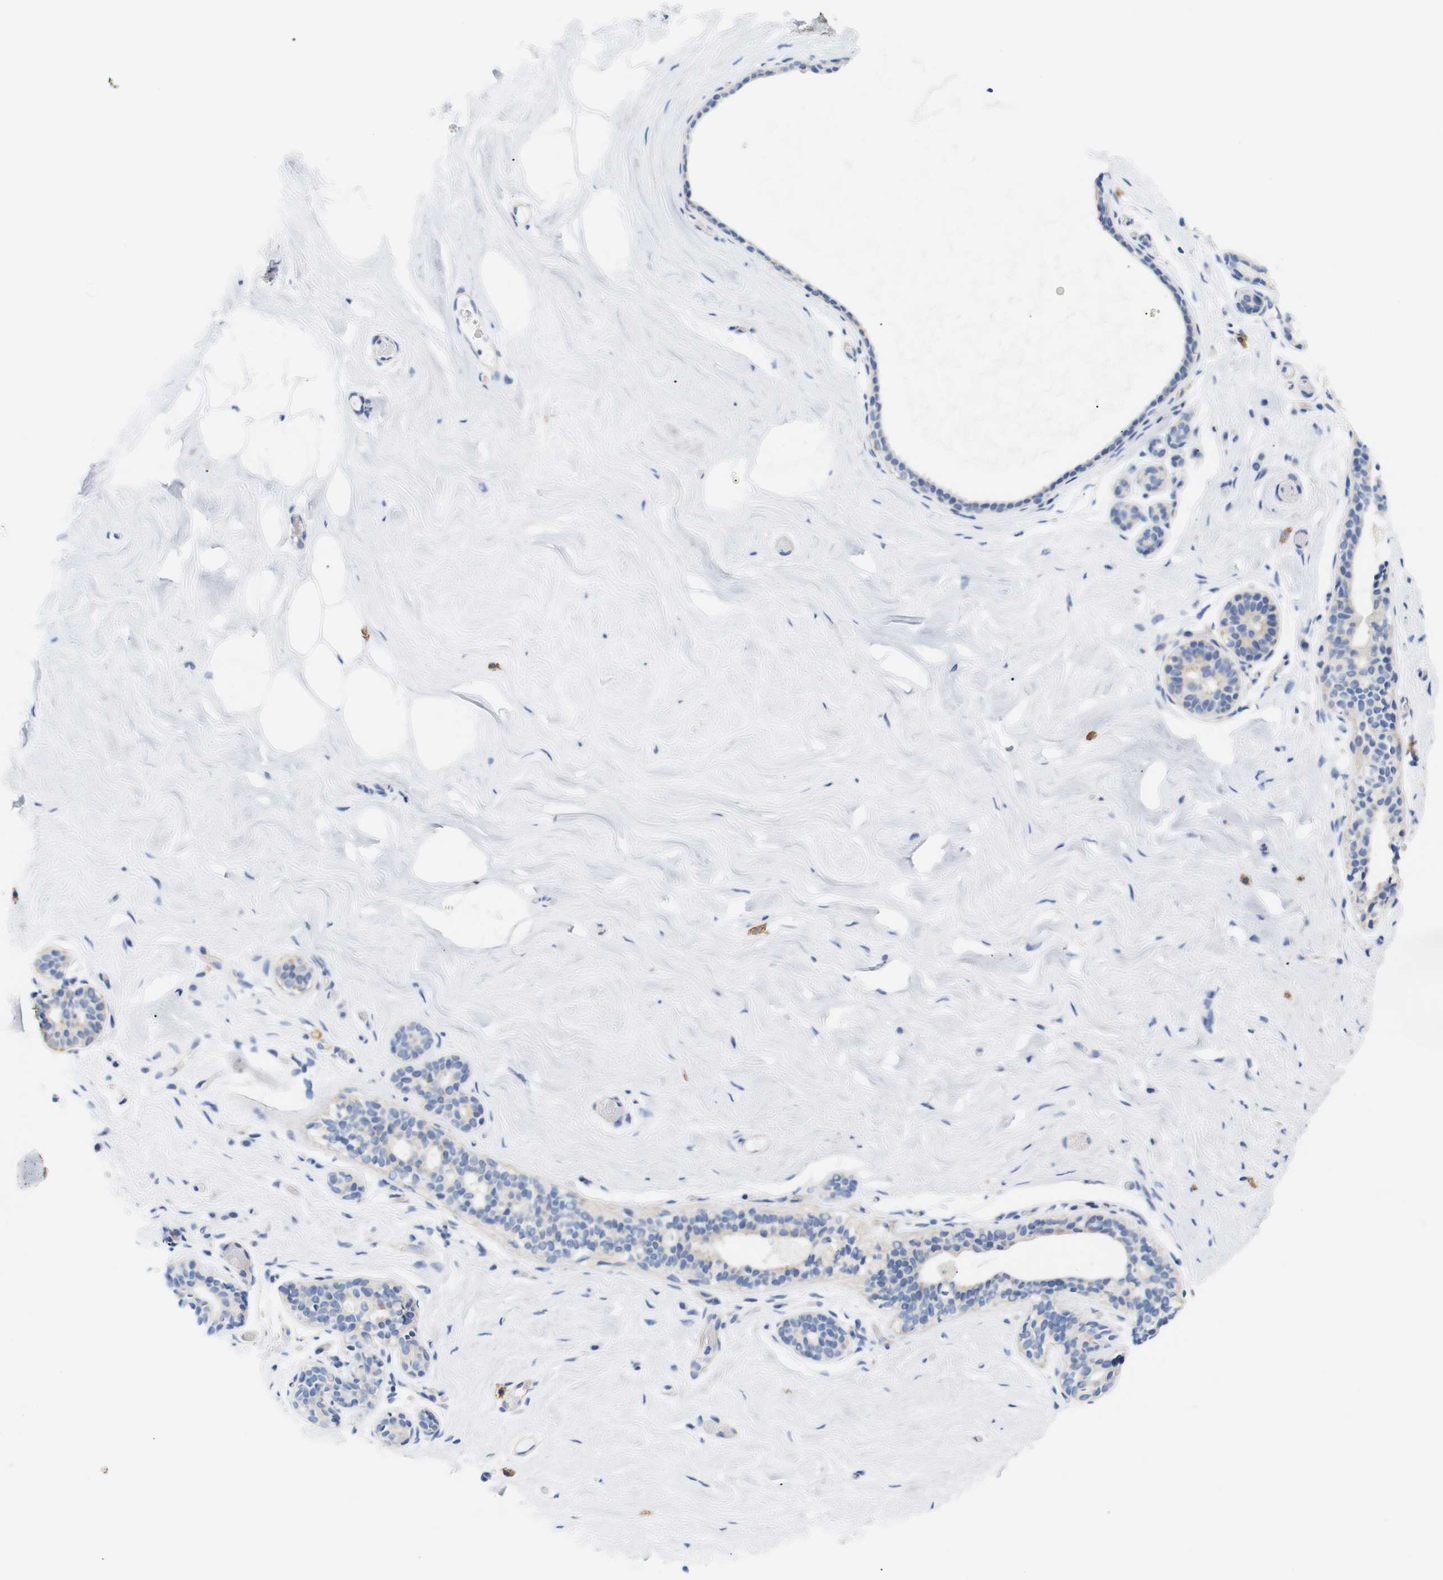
{"staining": {"intensity": "negative", "quantity": "none", "location": "none"}, "tissue": "breast", "cell_type": "Adipocytes", "image_type": "normal", "snomed": [{"axis": "morphology", "description": "Normal tissue, NOS"}, {"axis": "topography", "description": "Breast"}], "caption": "IHC of benign human breast exhibits no positivity in adipocytes.", "gene": "STMN3", "patient": {"sex": "female", "age": 75}}